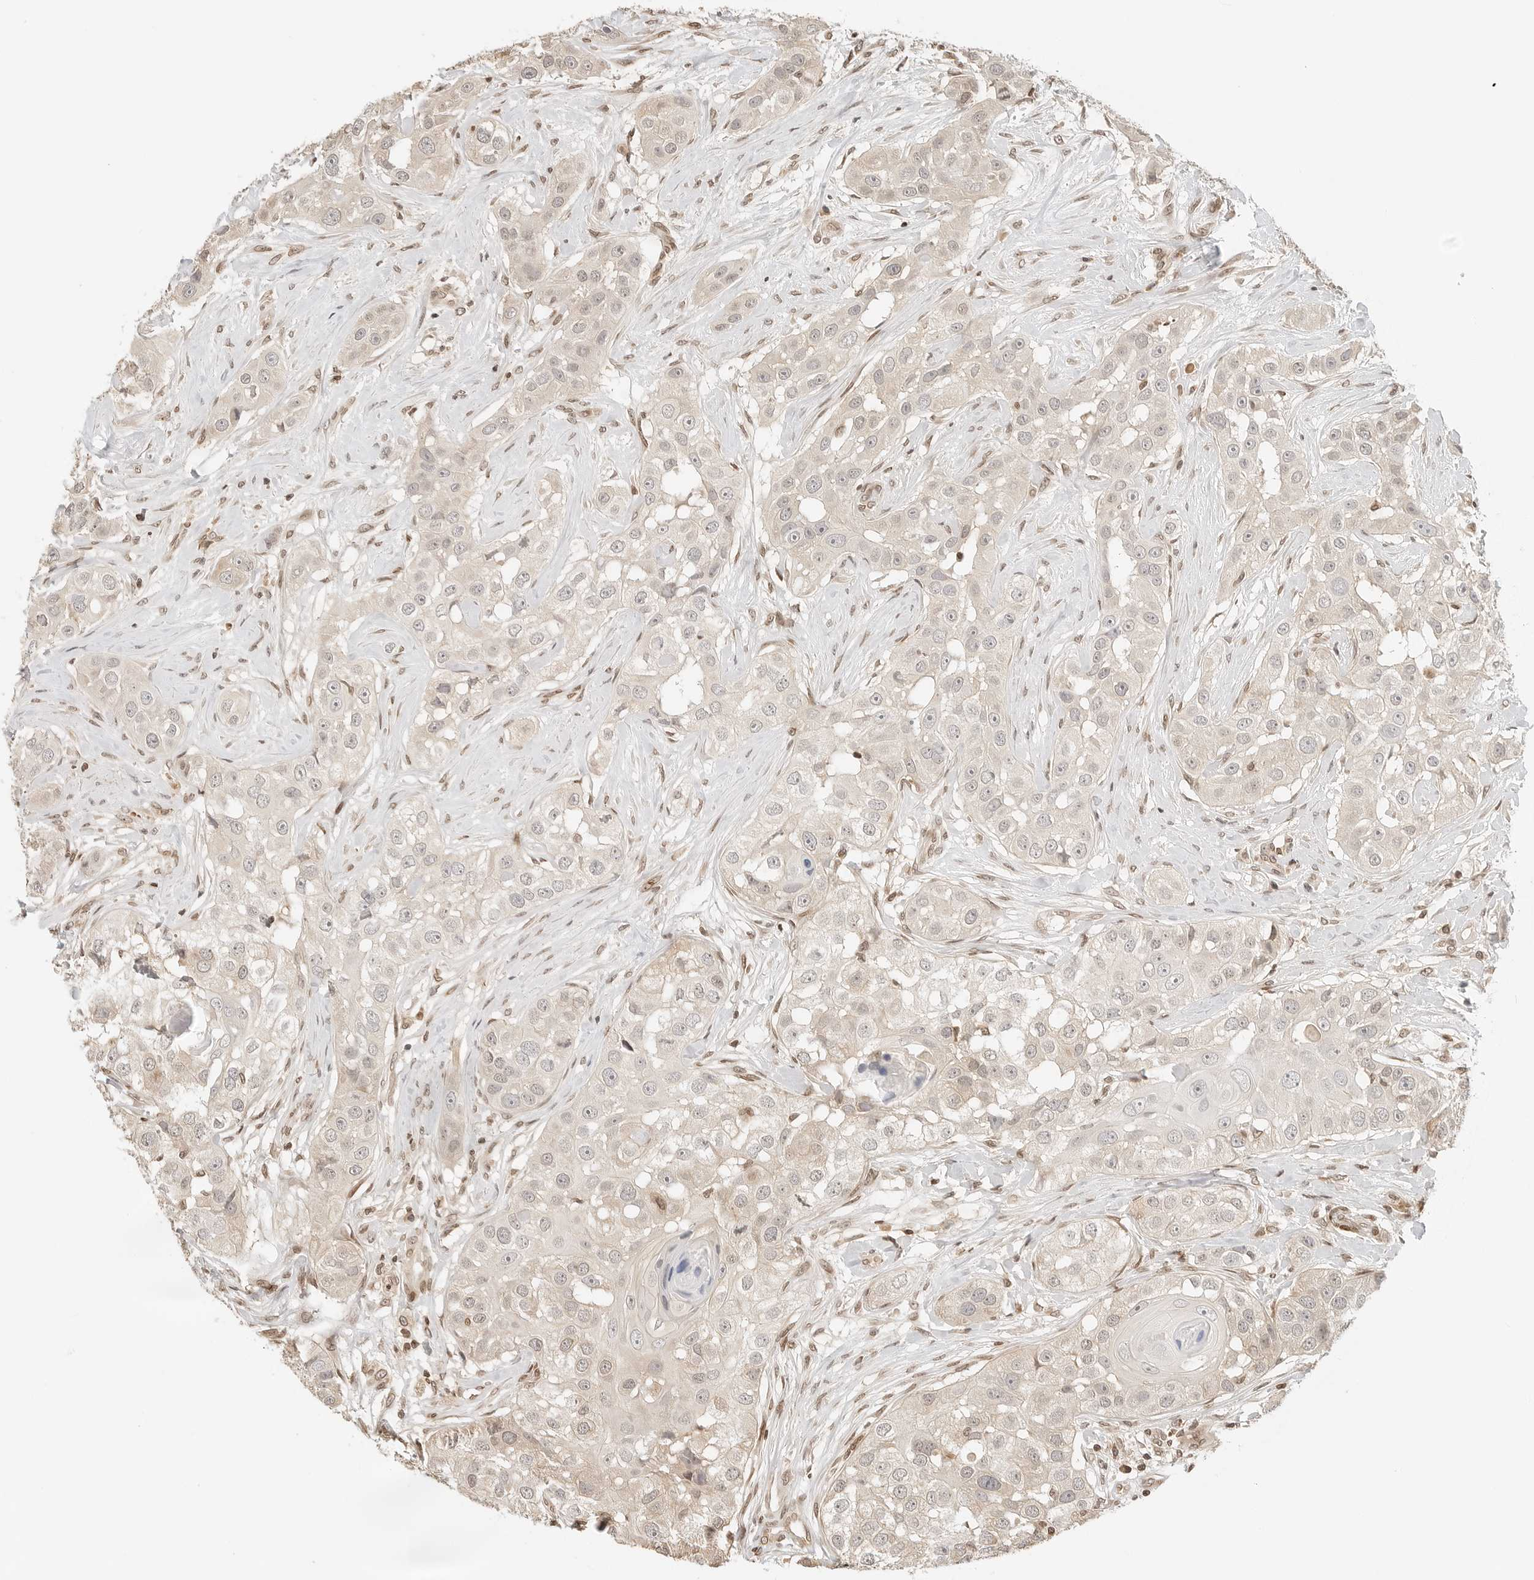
{"staining": {"intensity": "moderate", "quantity": "<25%", "location": "cytoplasmic/membranous,nuclear"}, "tissue": "head and neck cancer", "cell_type": "Tumor cells", "image_type": "cancer", "snomed": [{"axis": "morphology", "description": "Normal tissue, NOS"}, {"axis": "morphology", "description": "Squamous cell carcinoma, NOS"}, {"axis": "topography", "description": "Skeletal muscle"}, {"axis": "topography", "description": "Head-Neck"}], "caption": "Protein analysis of head and neck cancer (squamous cell carcinoma) tissue demonstrates moderate cytoplasmic/membranous and nuclear expression in approximately <25% of tumor cells.", "gene": "POLH", "patient": {"sex": "male", "age": 51}}